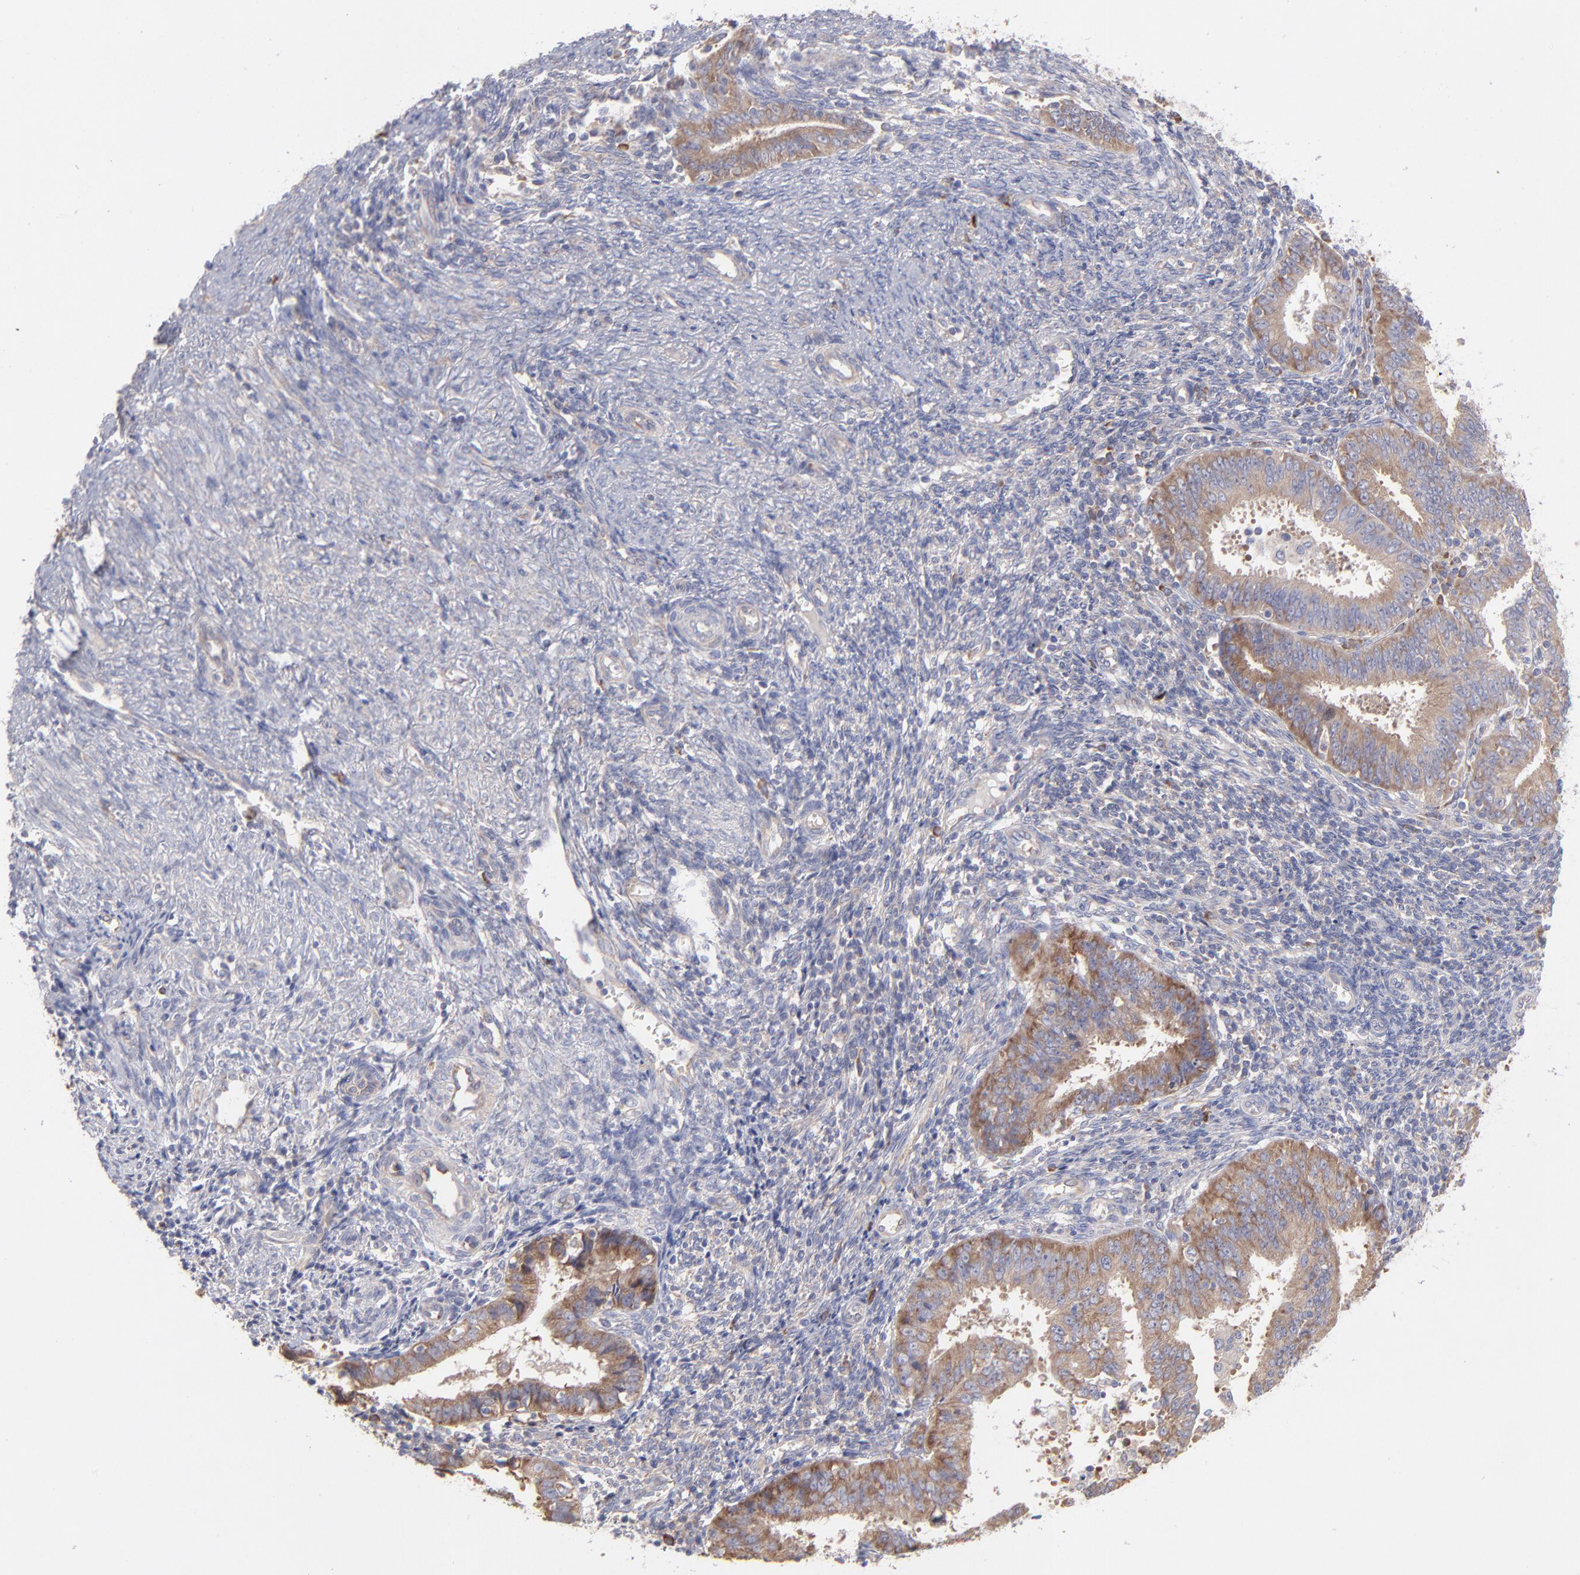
{"staining": {"intensity": "weak", "quantity": ">75%", "location": "cytoplasmic/membranous"}, "tissue": "endometrial cancer", "cell_type": "Tumor cells", "image_type": "cancer", "snomed": [{"axis": "morphology", "description": "Adenocarcinoma, NOS"}, {"axis": "topography", "description": "Endometrium"}], "caption": "A brown stain highlights weak cytoplasmic/membranous positivity of a protein in human endometrial cancer tumor cells. (Stains: DAB (3,3'-diaminobenzidine) in brown, nuclei in blue, Microscopy: brightfield microscopy at high magnification).", "gene": "RPLP0", "patient": {"sex": "female", "age": 42}}